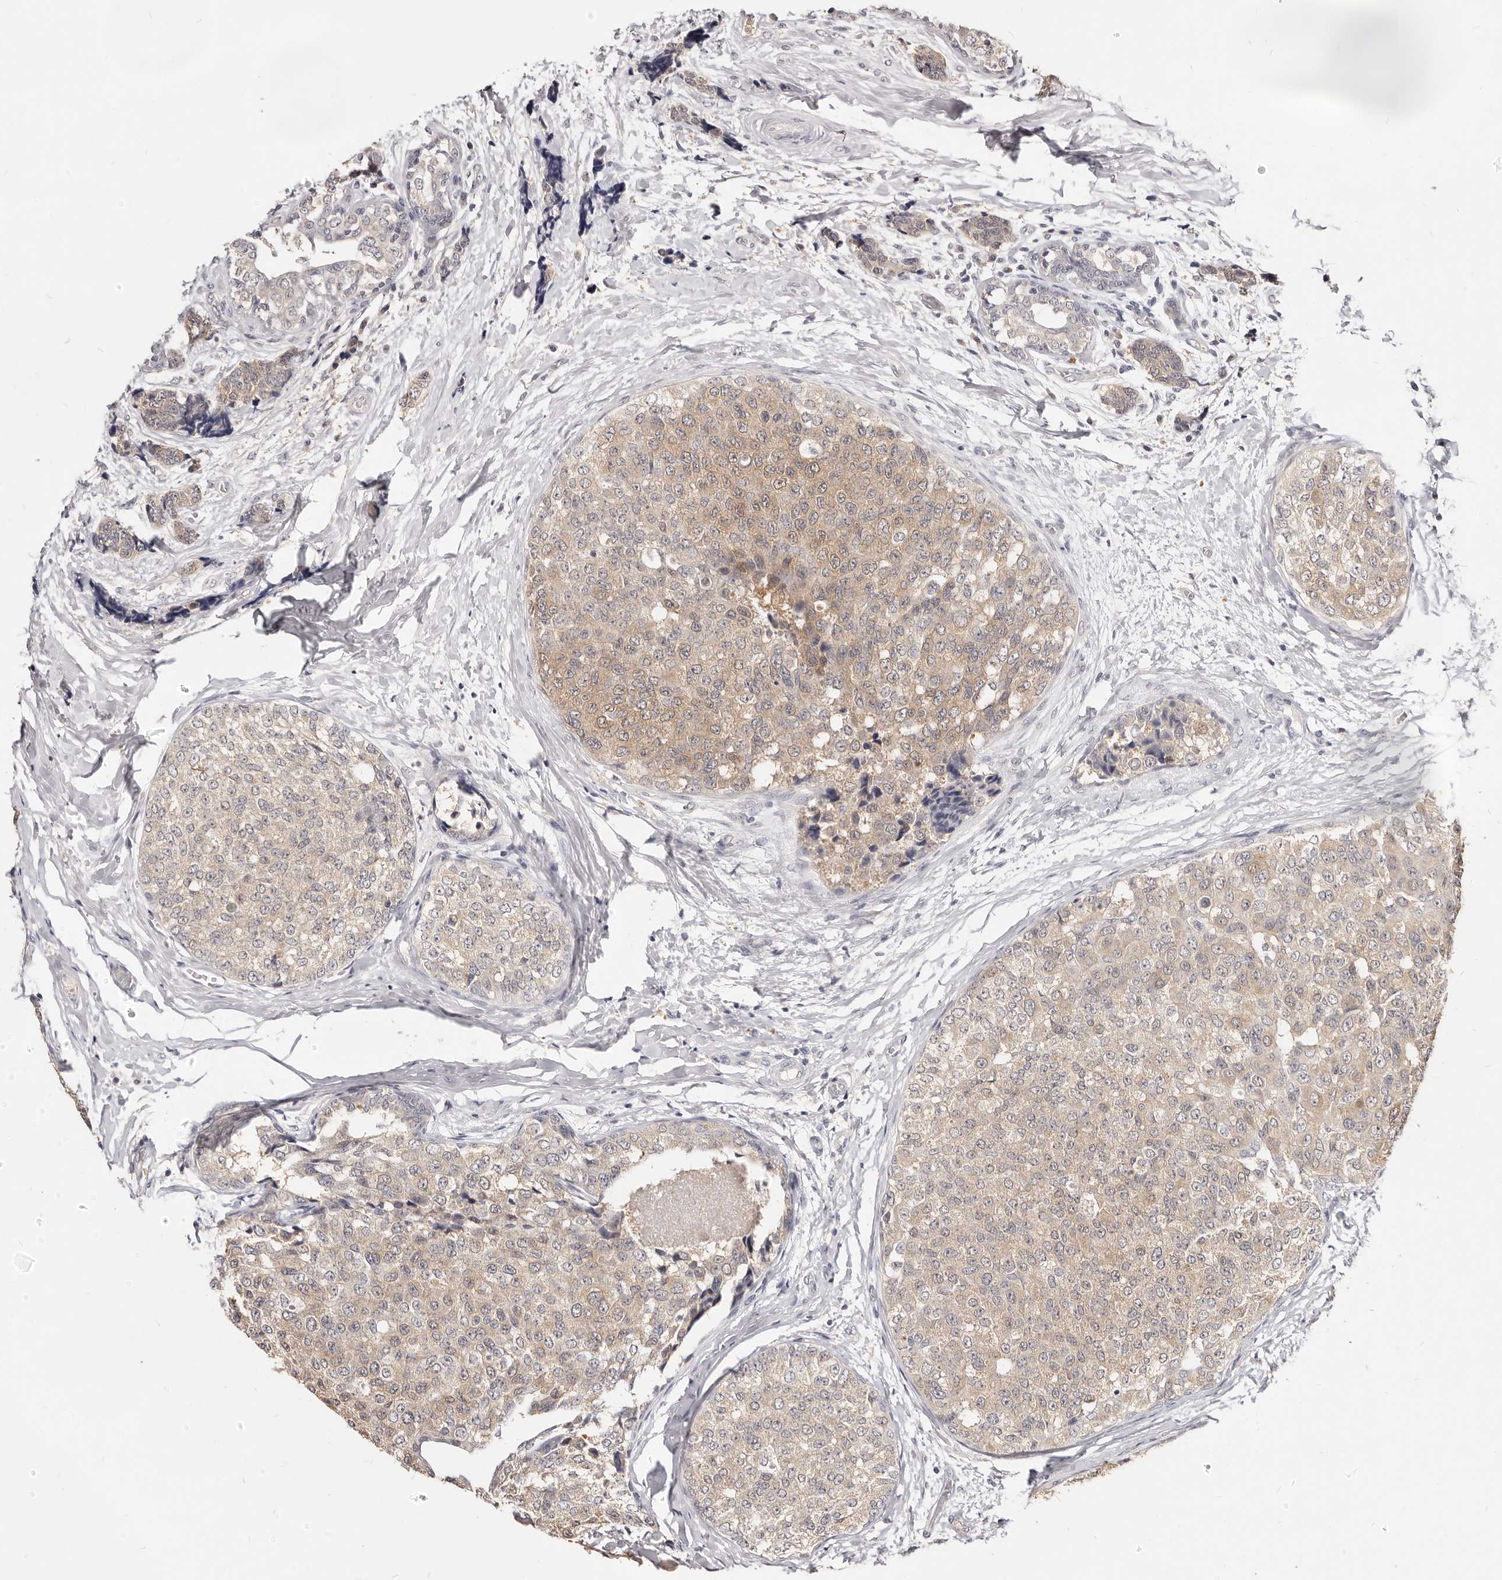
{"staining": {"intensity": "weak", "quantity": ">75%", "location": "cytoplasmic/membranous"}, "tissue": "breast cancer", "cell_type": "Tumor cells", "image_type": "cancer", "snomed": [{"axis": "morphology", "description": "Normal tissue, NOS"}, {"axis": "morphology", "description": "Duct carcinoma"}, {"axis": "topography", "description": "Breast"}], "caption": "A low amount of weak cytoplasmic/membranous positivity is seen in about >75% of tumor cells in breast cancer (invasive ductal carcinoma) tissue.", "gene": "TSPAN13", "patient": {"sex": "female", "age": 43}}